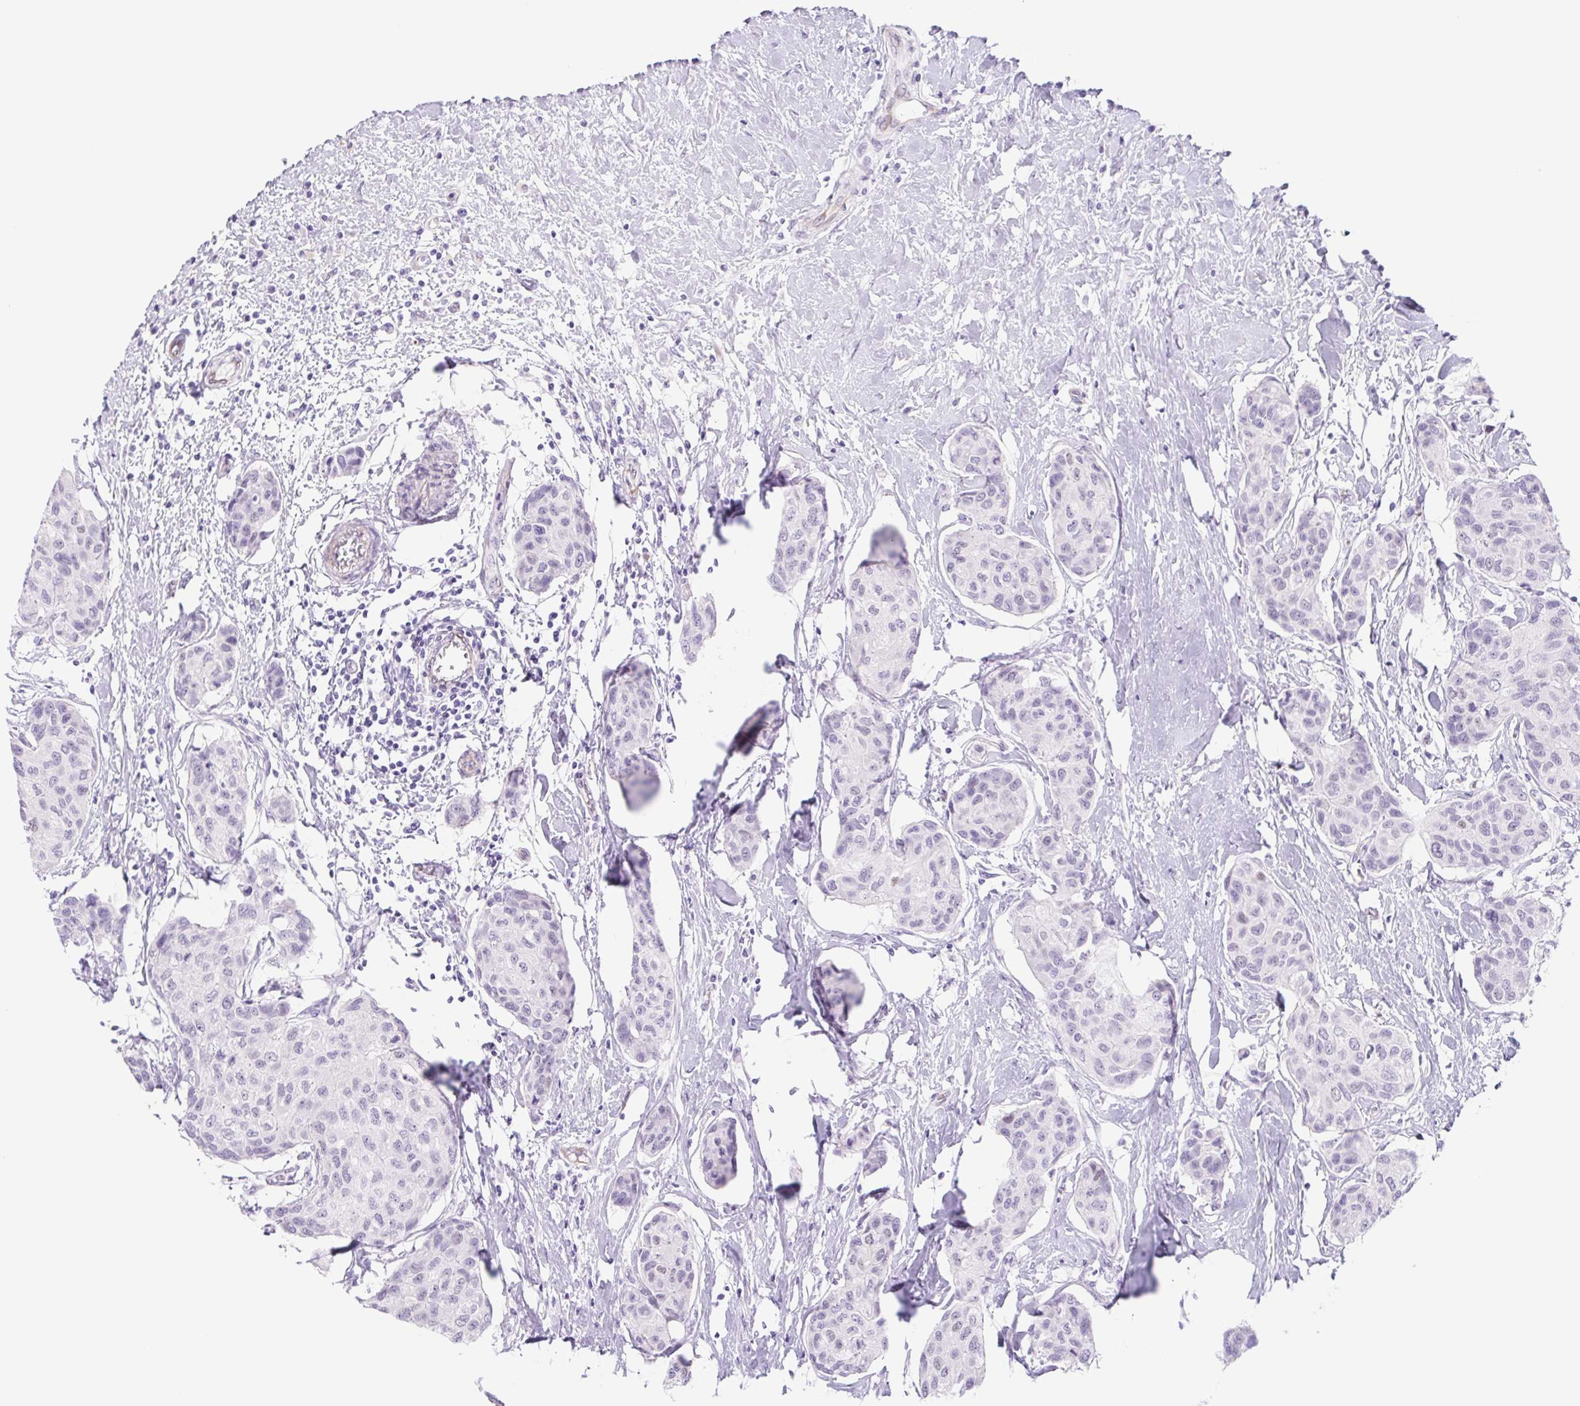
{"staining": {"intensity": "negative", "quantity": "none", "location": "none"}, "tissue": "breast cancer", "cell_type": "Tumor cells", "image_type": "cancer", "snomed": [{"axis": "morphology", "description": "Duct carcinoma"}, {"axis": "topography", "description": "Breast"}], "caption": "DAB (3,3'-diaminobenzidine) immunohistochemical staining of human breast cancer (invasive ductal carcinoma) exhibits no significant staining in tumor cells.", "gene": "CYP21A2", "patient": {"sex": "female", "age": 80}}